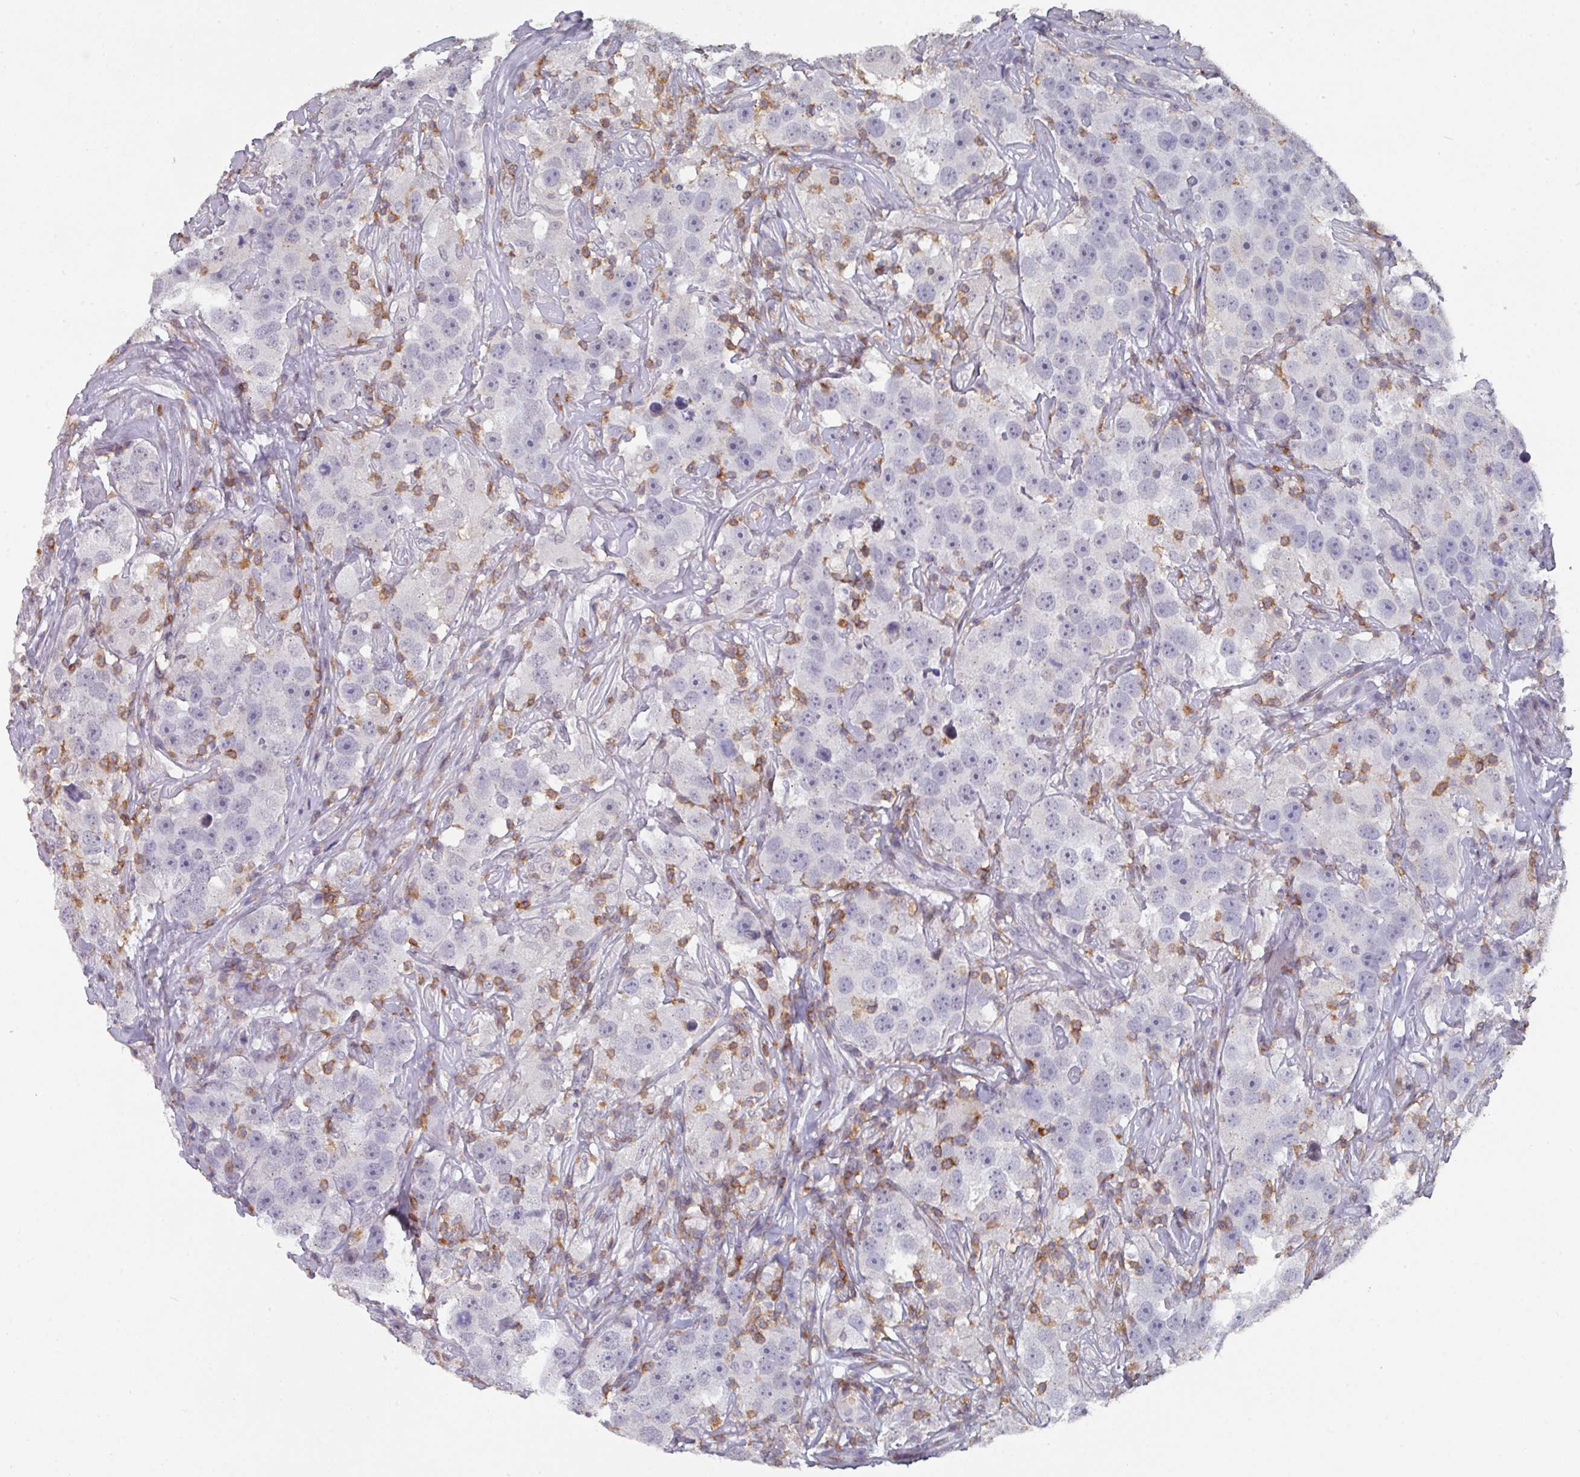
{"staining": {"intensity": "negative", "quantity": "none", "location": "none"}, "tissue": "testis cancer", "cell_type": "Tumor cells", "image_type": "cancer", "snomed": [{"axis": "morphology", "description": "Seminoma, NOS"}, {"axis": "topography", "description": "Testis"}], "caption": "An immunohistochemistry (IHC) histopathology image of testis cancer is shown. There is no staining in tumor cells of testis cancer.", "gene": "RASAL3", "patient": {"sex": "male", "age": 49}}